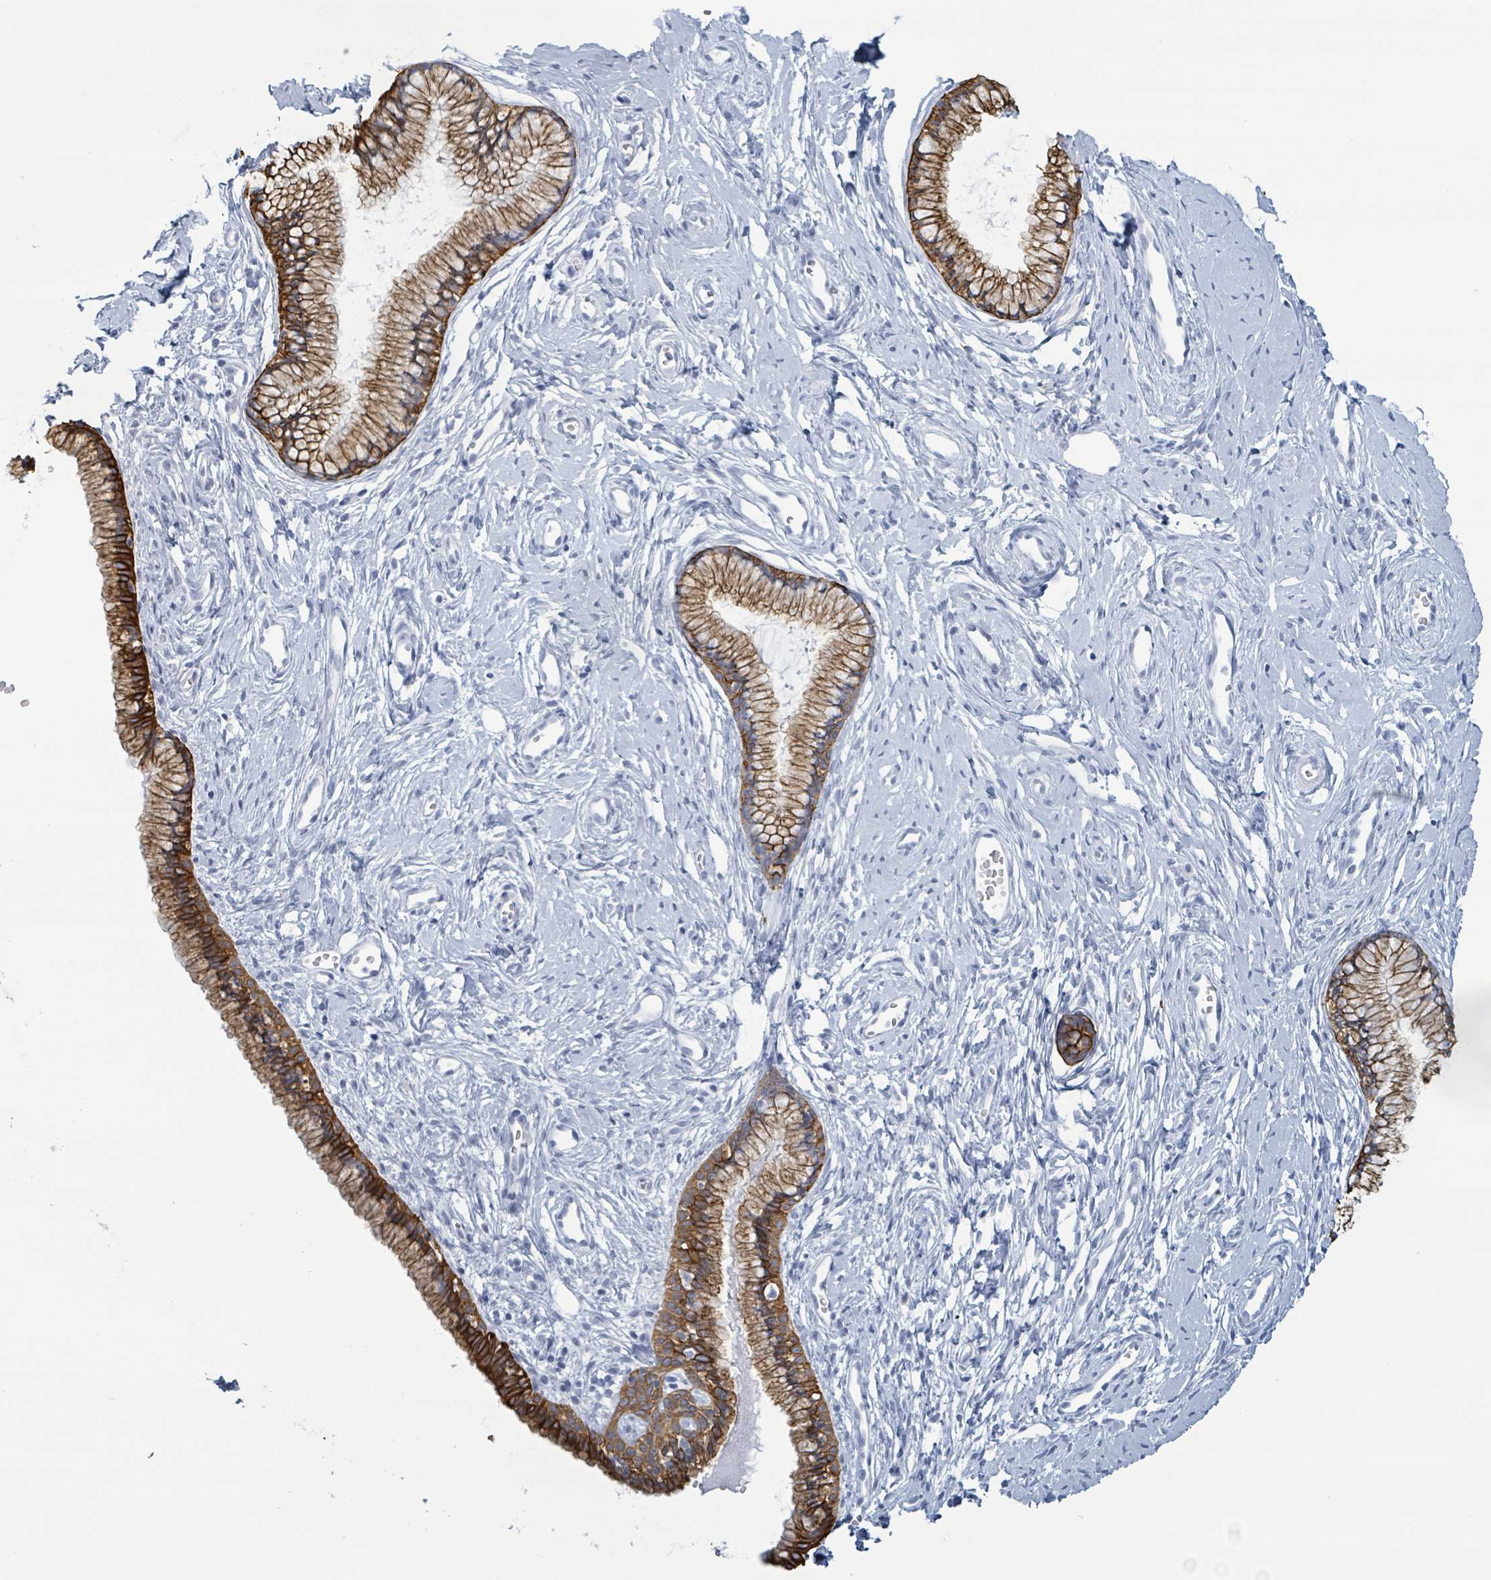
{"staining": {"intensity": "strong", "quantity": ">75%", "location": "cytoplasmic/membranous"}, "tissue": "cervix", "cell_type": "Glandular cells", "image_type": "normal", "snomed": [{"axis": "morphology", "description": "Normal tissue, NOS"}, {"axis": "topography", "description": "Cervix"}], "caption": "This micrograph displays unremarkable cervix stained with IHC to label a protein in brown. The cytoplasmic/membranous of glandular cells show strong positivity for the protein. Nuclei are counter-stained blue.", "gene": "KRT8", "patient": {"sex": "female", "age": 40}}